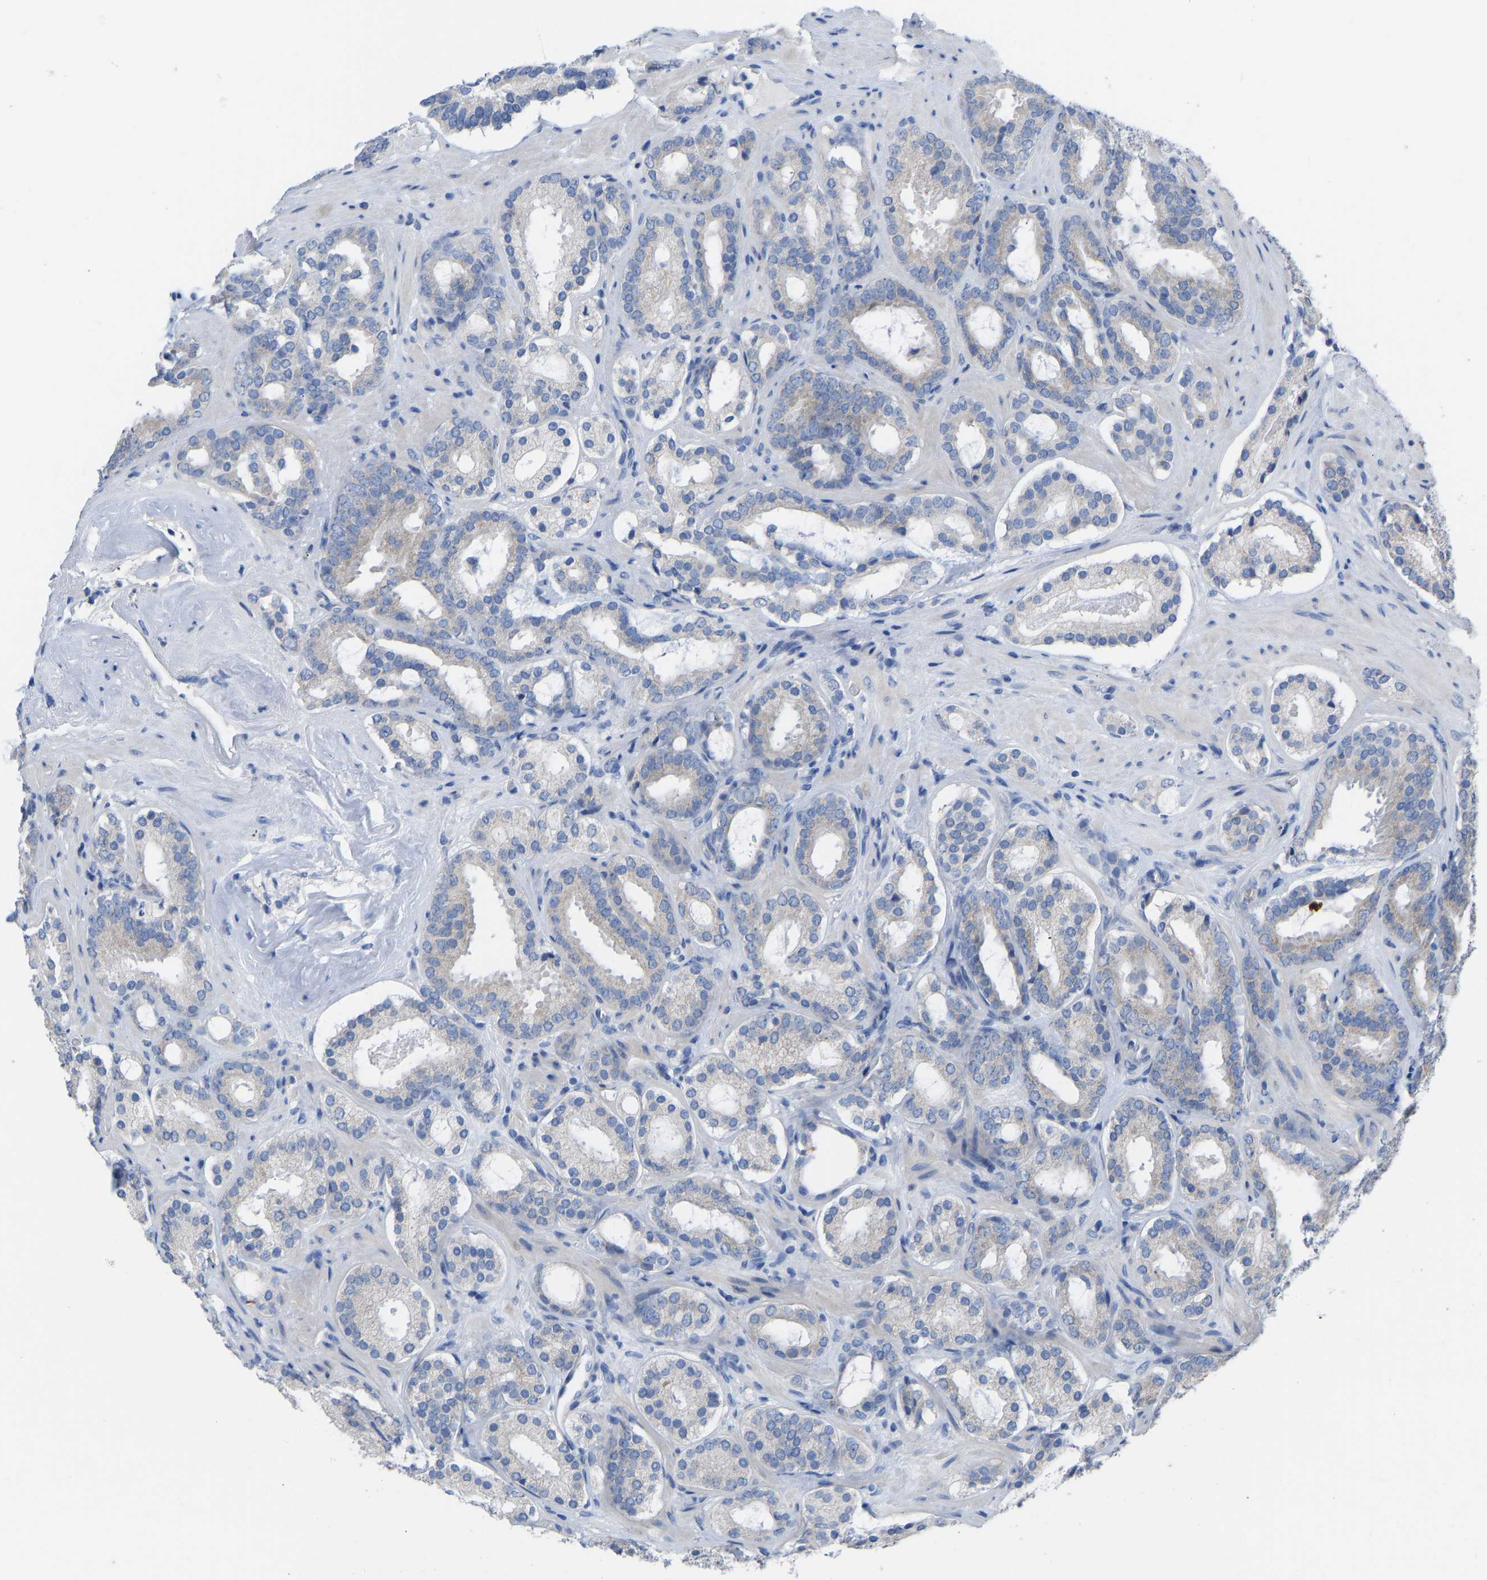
{"staining": {"intensity": "moderate", "quantity": "<25%", "location": "cytoplasmic/membranous"}, "tissue": "prostate cancer", "cell_type": "Tumor cells", "image_type": "cancer", "snomed": [{"axis": "morphology", "description": "Adenocarcinoma, Low grade"}, {"axis": "topography", "description": "Prostate"}], "caption": "An image showing moderate cytoplasmic/membranous positivity in about <25% of tumor cells in prostate cancer, as visualized by brown immunohistochemical staining.", "gene": "OLIG2", "patient": {"sex": "male", "age": 69}}